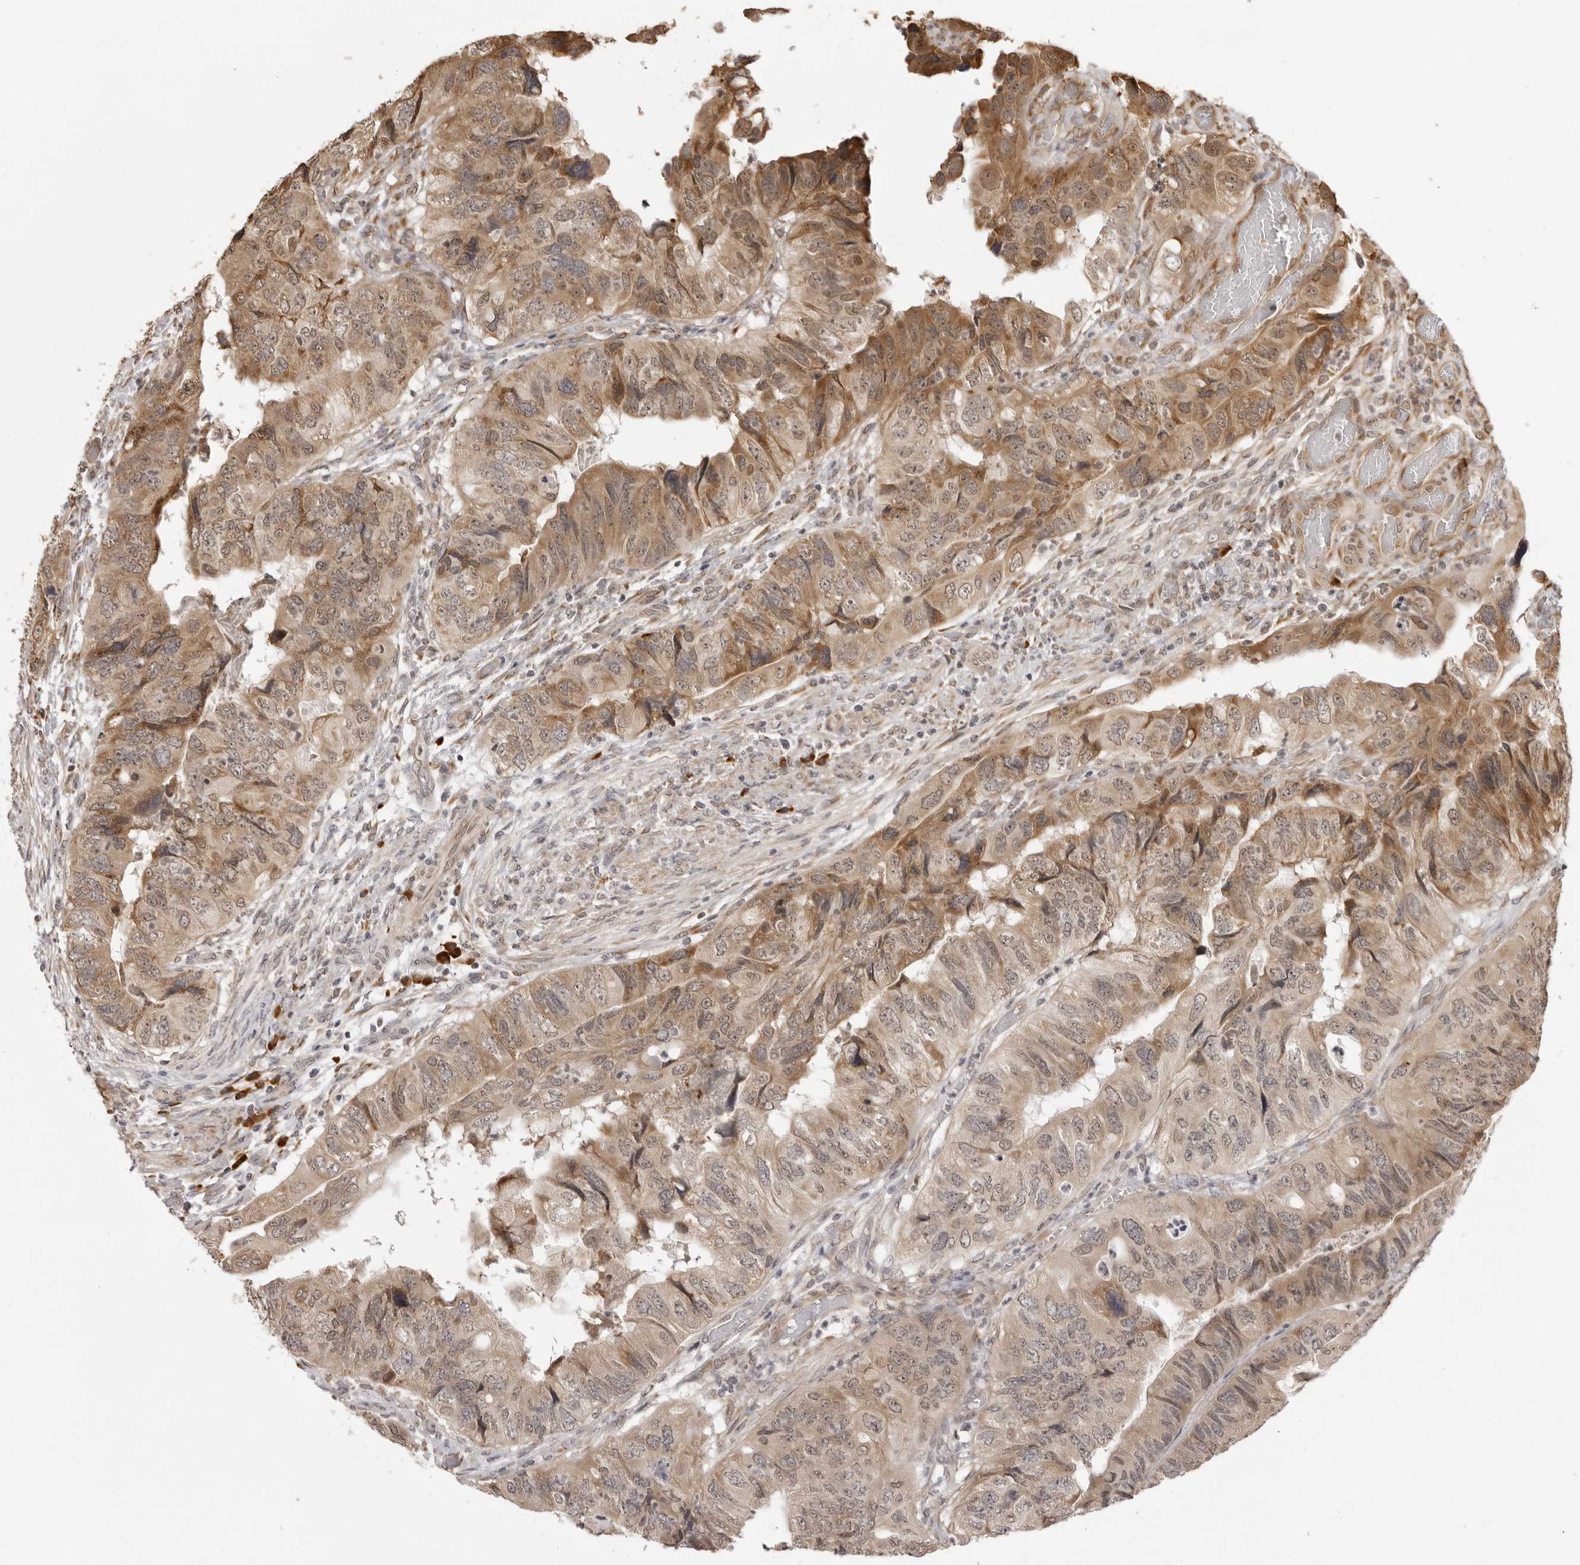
{"staining": {"intensity": "moderate", "quantity": ">75%", "location": "cytoplasmic/membranous"}, "tissue": "colorectal cancer", "cell_type": "Tumor cells", "image_type": "cancer", "snomed": [{"axis": "morphology", "description": "Adenocarcinoma, NOS"}, {"axis": "topography", "description": "Rectum"}], "caption": "Immunohistochemistry micrograph of neoplastic tissue: human colorectal cancer stained using IHC exhibits medium levels of moderate protein expression localized specifically in the cytoplasmic/membranous of tumor cells, appearing as a cytoplasmic/membranous brown color.", "gene": "ZC3H11A", "patient": {"sex": "male", "age": 63}}